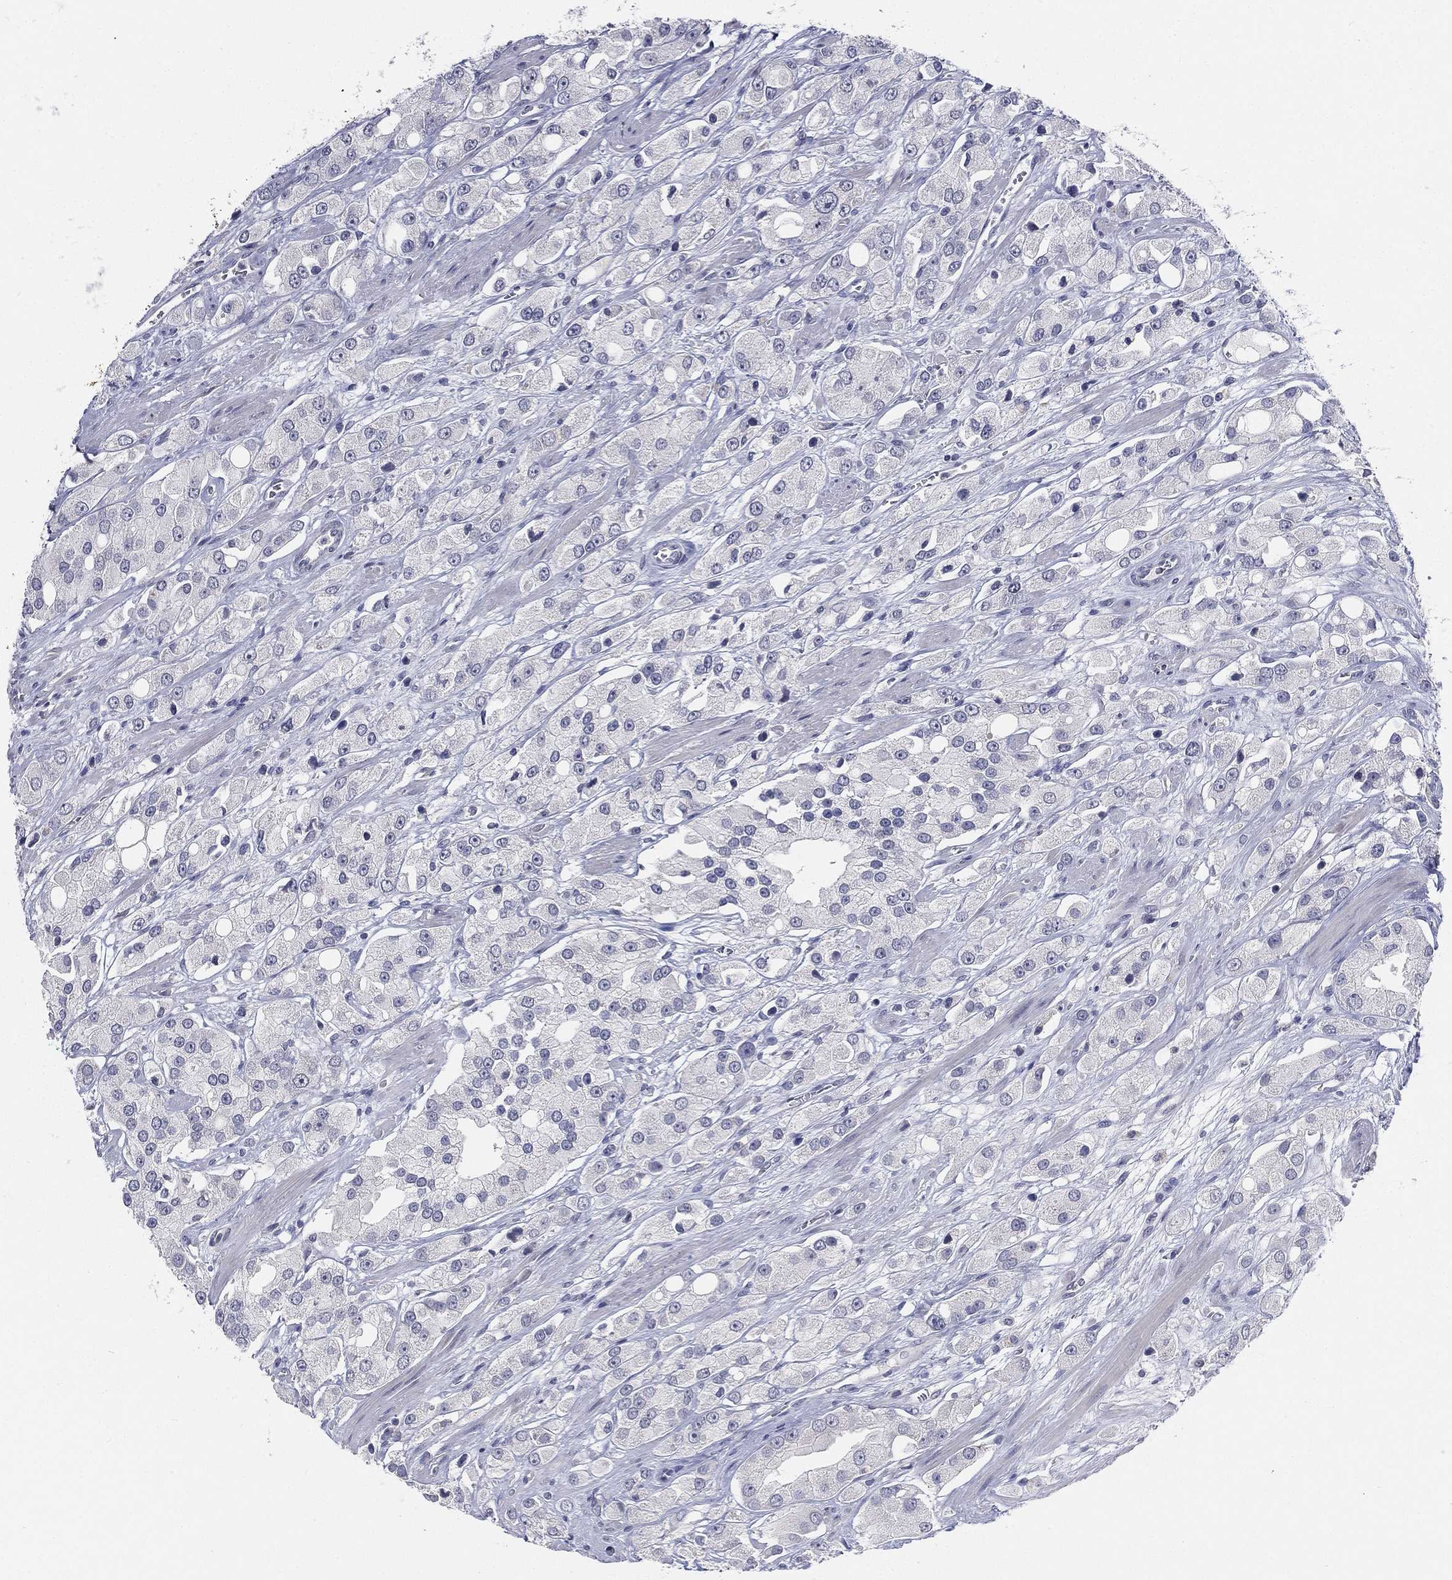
{"staining": {"intensity": "negative", "quantity": "none", "location": "none"}, "tissue": "prostate cancer", "cell_type": "Tumor cells", "image_type": "cancer", "snomed": [{"axis": "morphology", "description": "Adenocarcinoma, NOS"}, {"axis": "topography", "description": "Prostate and seminal vesicle, NOS"}, {"axis": "topography", "description": "Prostate"}], "caption": "This is a photomicrograph of immunohistochemistry (IHC) staining of prostate cancer, which shows no staining in tumor cells.", "gene": "CGB1", "patient": {"sex": "male", "age": 64}}